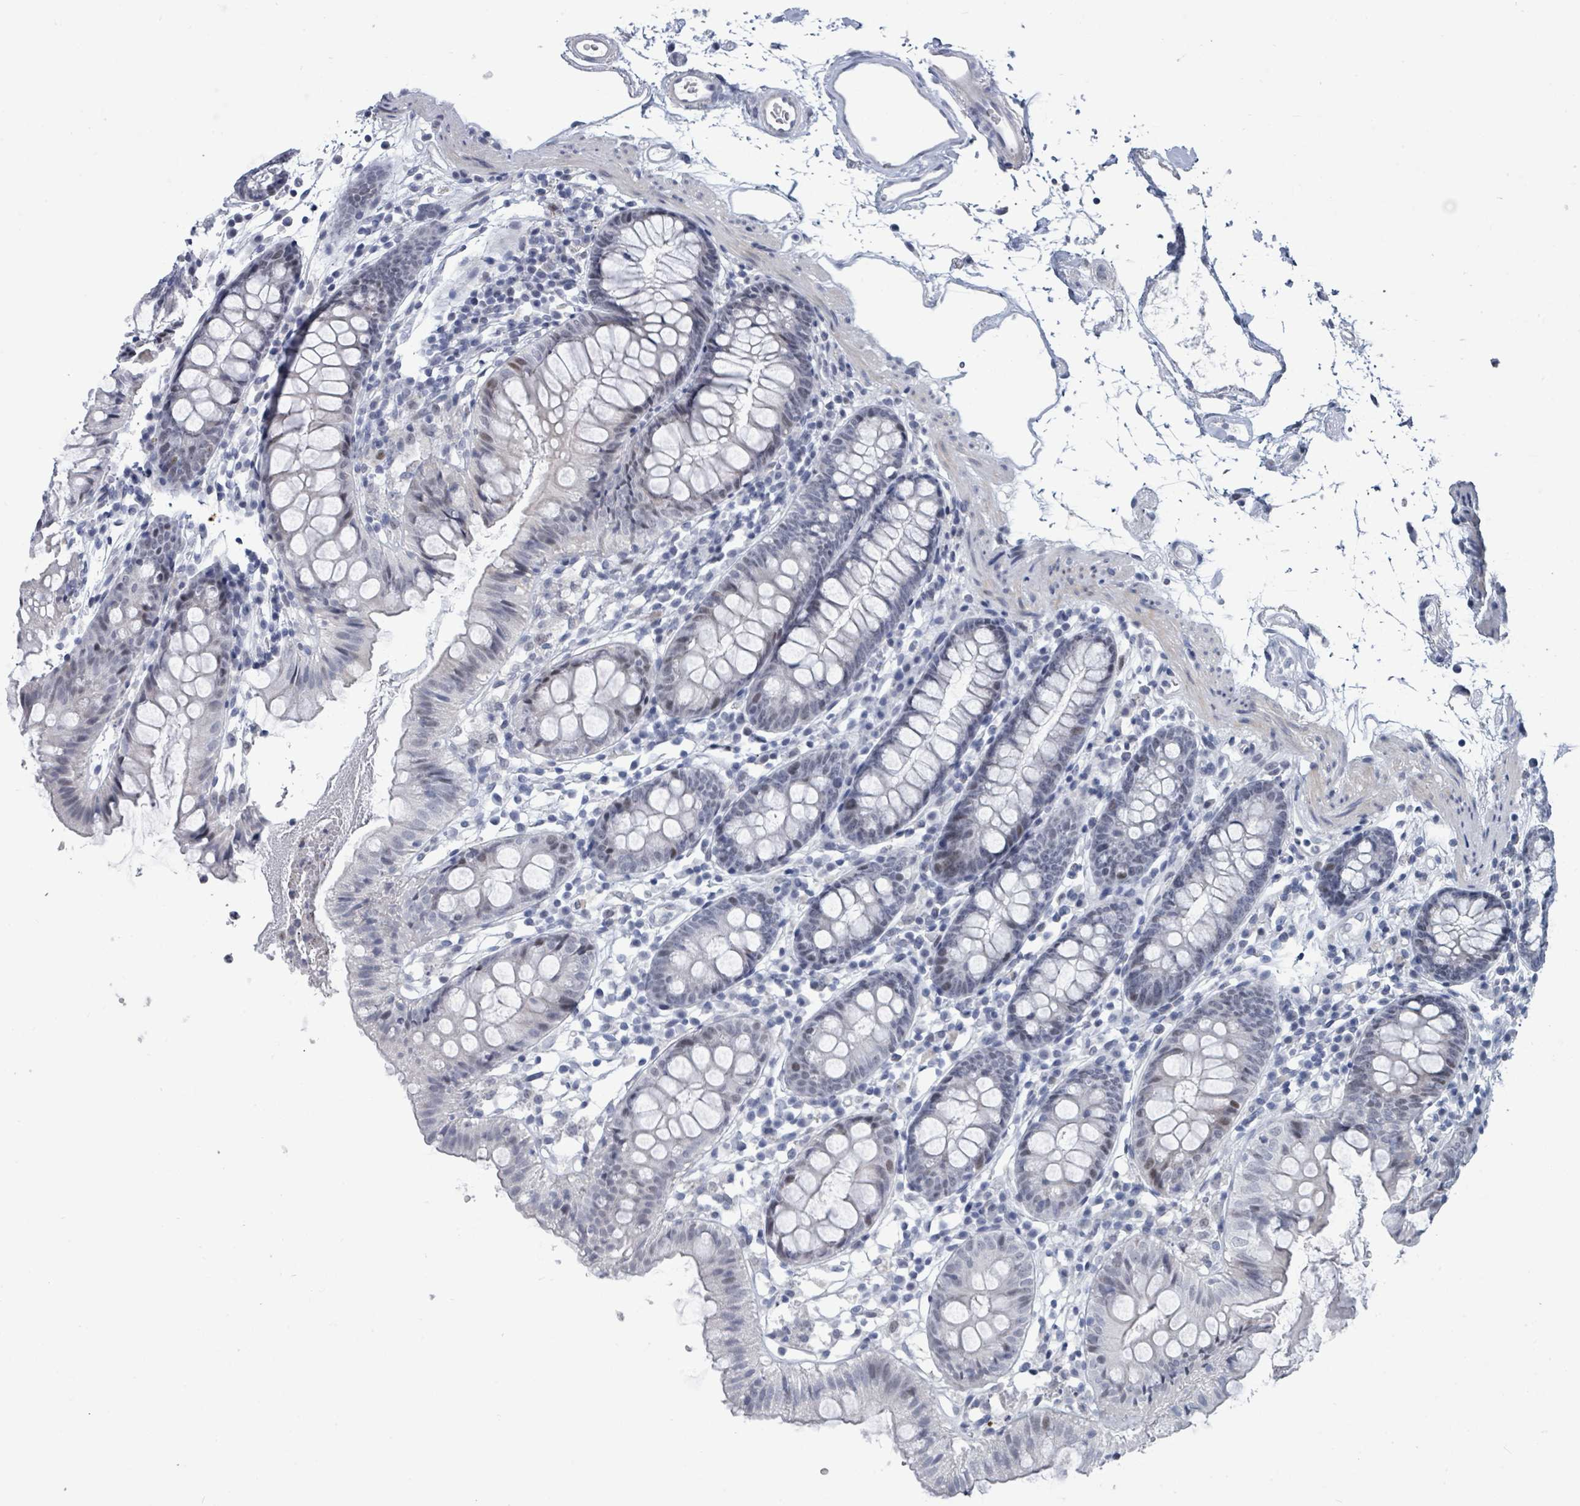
{"staining": {"intensity": "negative", "quantity": "none", "location": "none"}, "tissue": "colon", "cell_type": "Endothelial cells", "image_type": "normal", "snomed": [{"axis": "morphology", "description": "Normal tissue, NOS"}, {"axis": "topography", "description": "Colon"}], "caption": "This histopathology image is of unremarkable colon stained with immunohistochemistry to label a protein in brown with the nuclei are counter-stained blue. There is no expression in endothelial cells.", "gene": "CT45A10", "patient": {"sex": "female", "age": 84}}